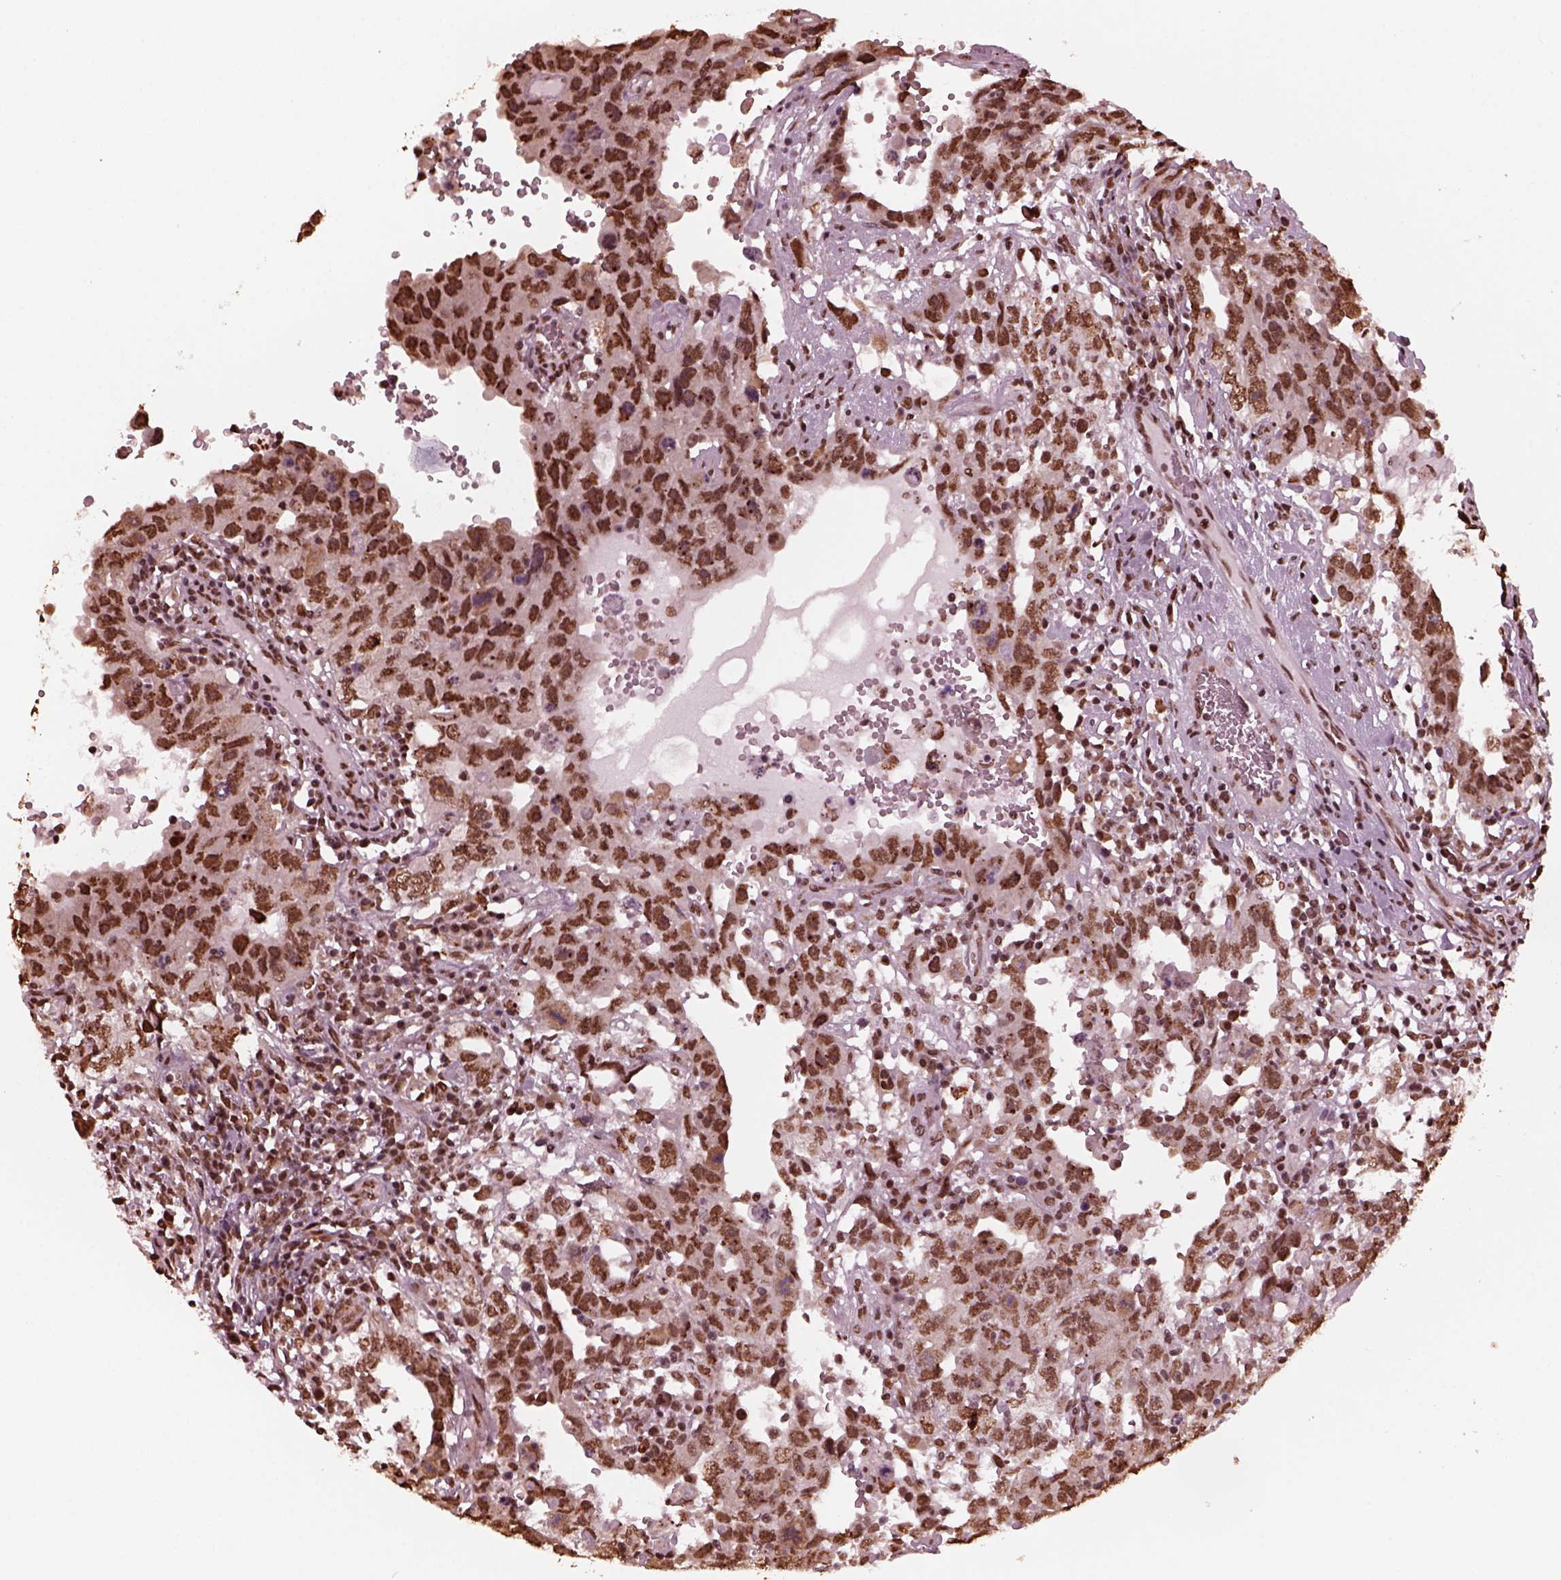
{"staining": {"intensity": "moderate", "quantity": ">75%", "location": "nuclear"}, "tissue": "testis cancer", "cell_type": "Tumor cells", "image_type": "cancer", "snomed": [{"axis": "morphology", "description": "Carcinoma, Embryonal, NOS"}, {"axis": "topography", "description": "Testis"}], "caption": "This micrograph shows testis cancer stained with IHC to label a protein in brown. The nuclear of tumor cells show moderate positivity for the protein. Nuclei are counter-stained blue.", "gene": "NSD1", "patient": {"sex": "male", "age": 26}}